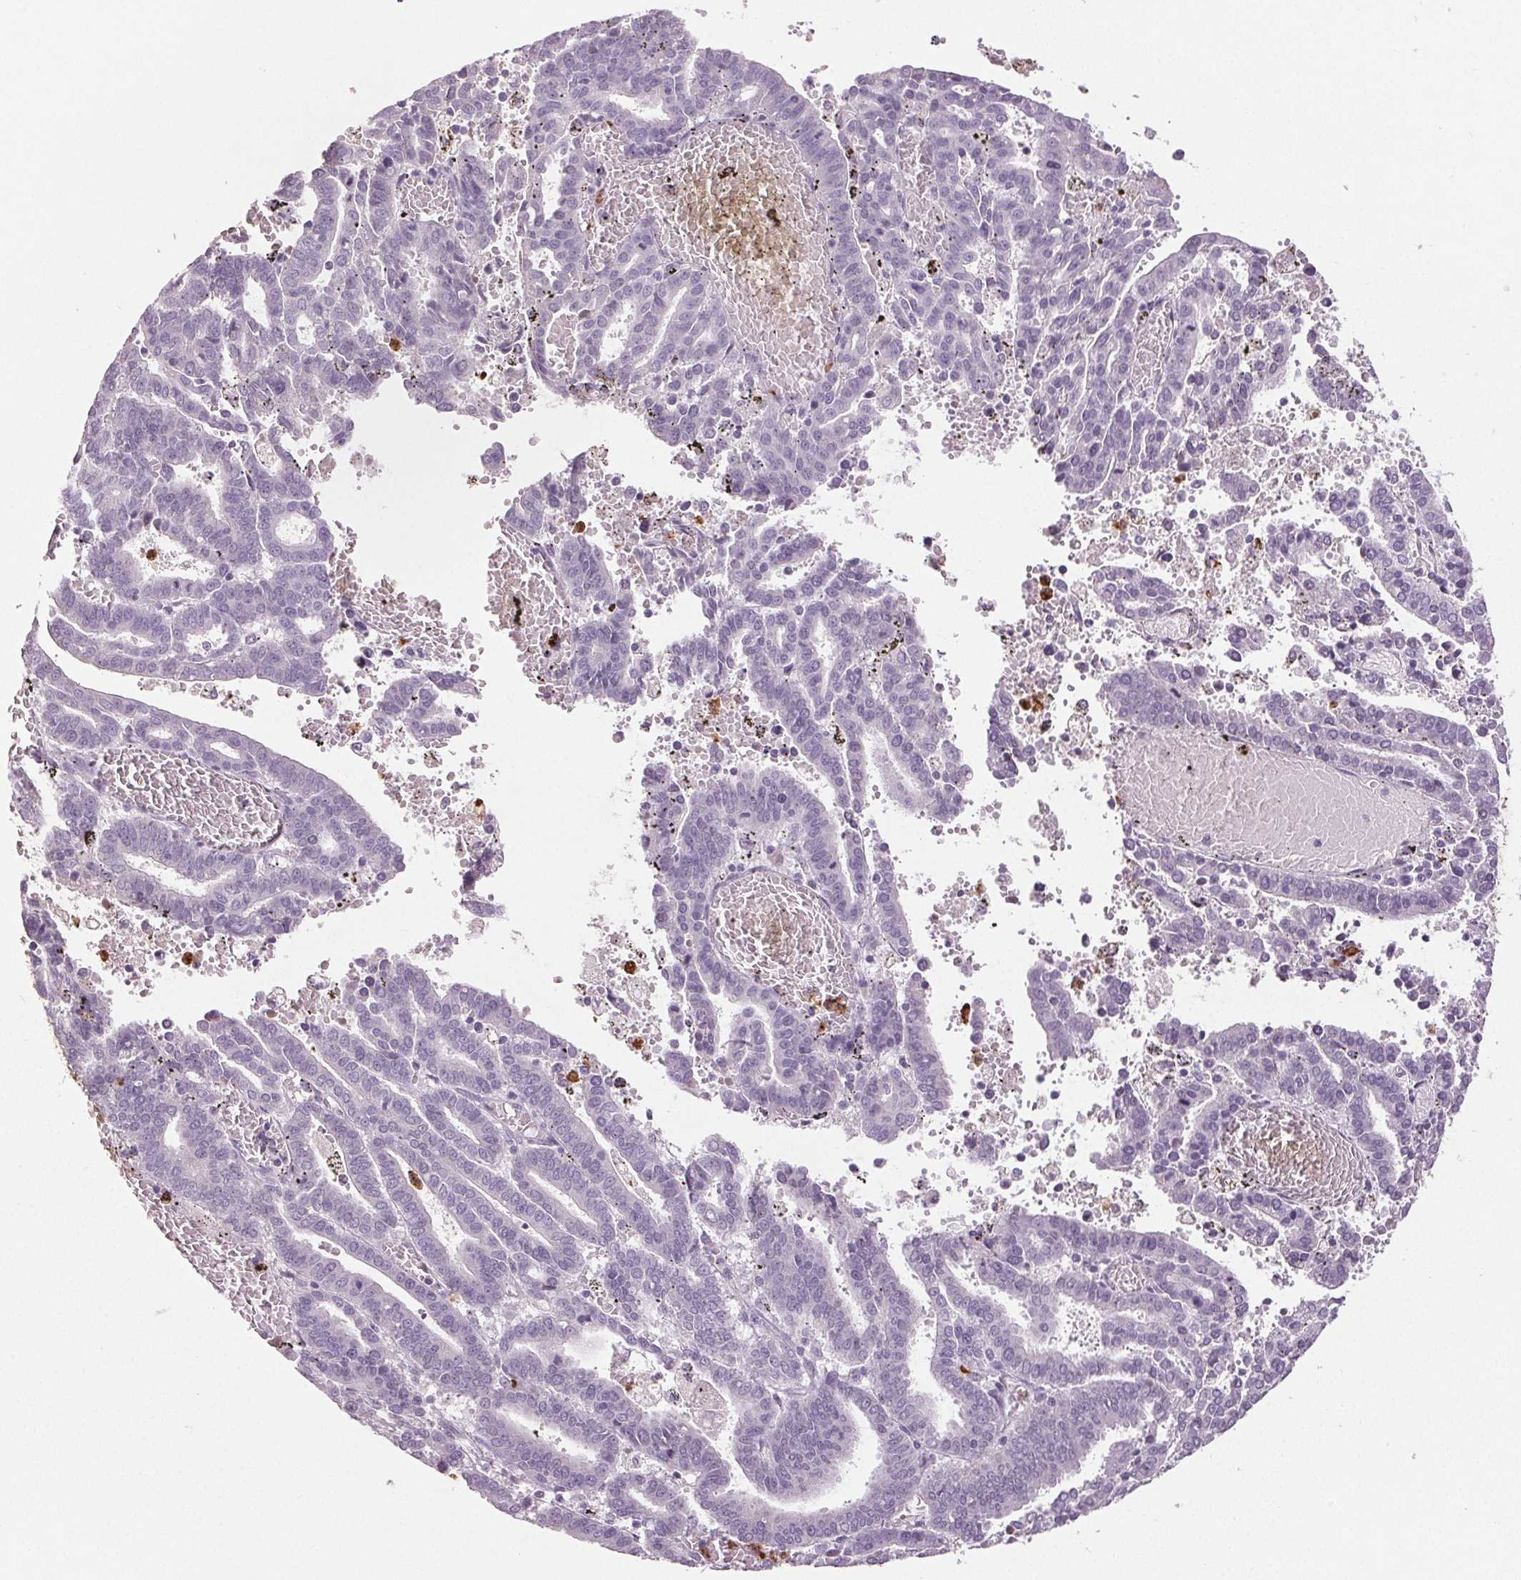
{"staining": {"intensity": "negative", "quantity": "none", "location": "none"}, "tissue": "endometrial cancer", "cell_type": "Tumor cells", "image_type": "cancer", "snomed": [{"axis": "morphology", "description": "Adenocarcinoma, NOS"}, {"axis": "topography", "description": "Uterus"}], "caption": "Photomicrograph shows no significant protein expression in tumor cells of endometrial cancer (adenocarcinoma).", "gene": "LTF", "patient": {"sex": "female", "age": 83}}